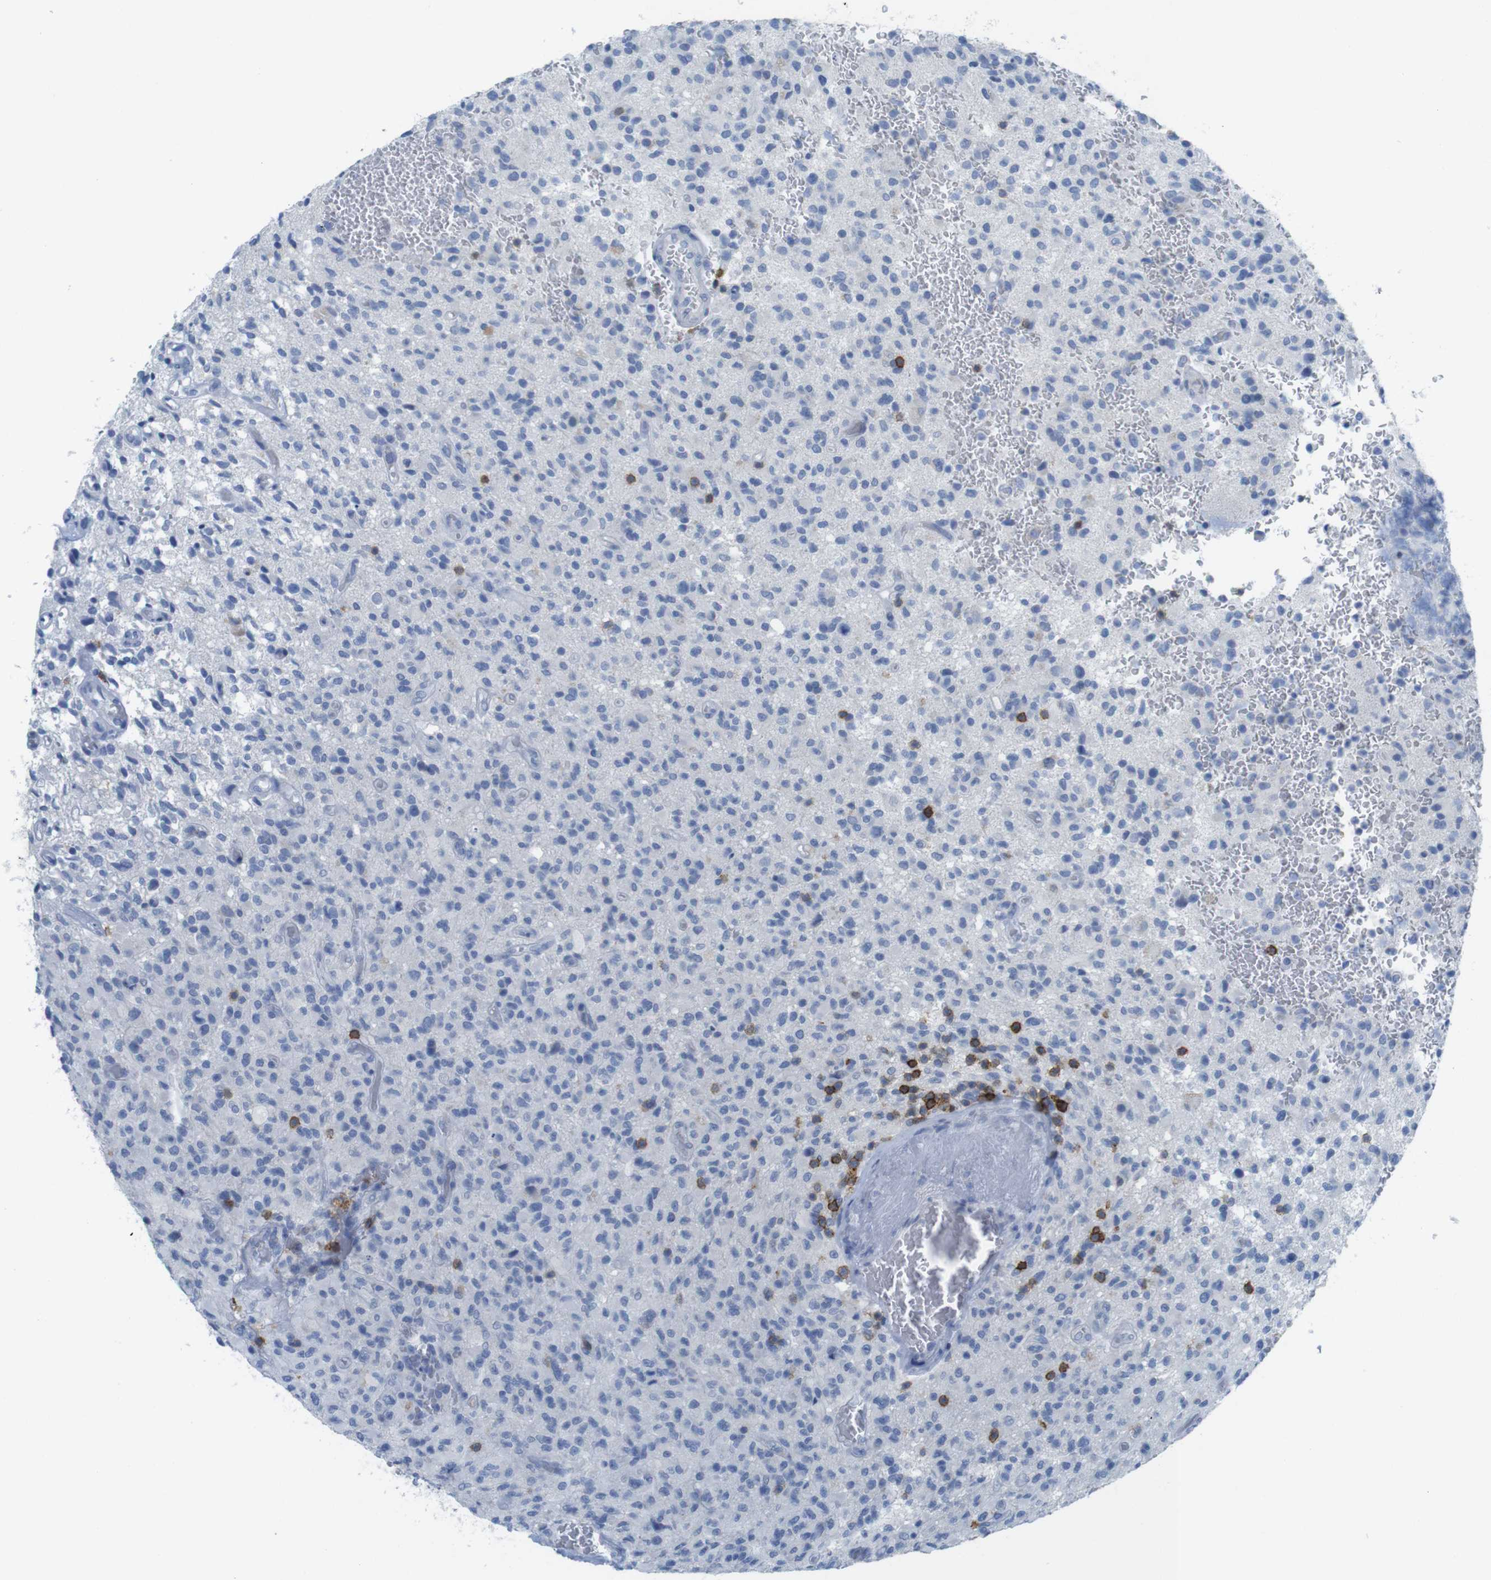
{"staining": {"intensity": "negative", "quantity": "none", "location": "none"}, "tissue": "glioma", "cell_type": "Tumor cells", "image_type": "cancer", "snomed": [{"axis": "morphology", "description": "Glioma, malignant, High grade"}, {"axis": "topography", "description": "Brain"}], "caption": "Tumor cells are negative for brown protein staining in malignant high-grade glioma. Nuclei are stained in blue.", "gene": "CD5", "patient": {"sex": "male", "age": 71}}